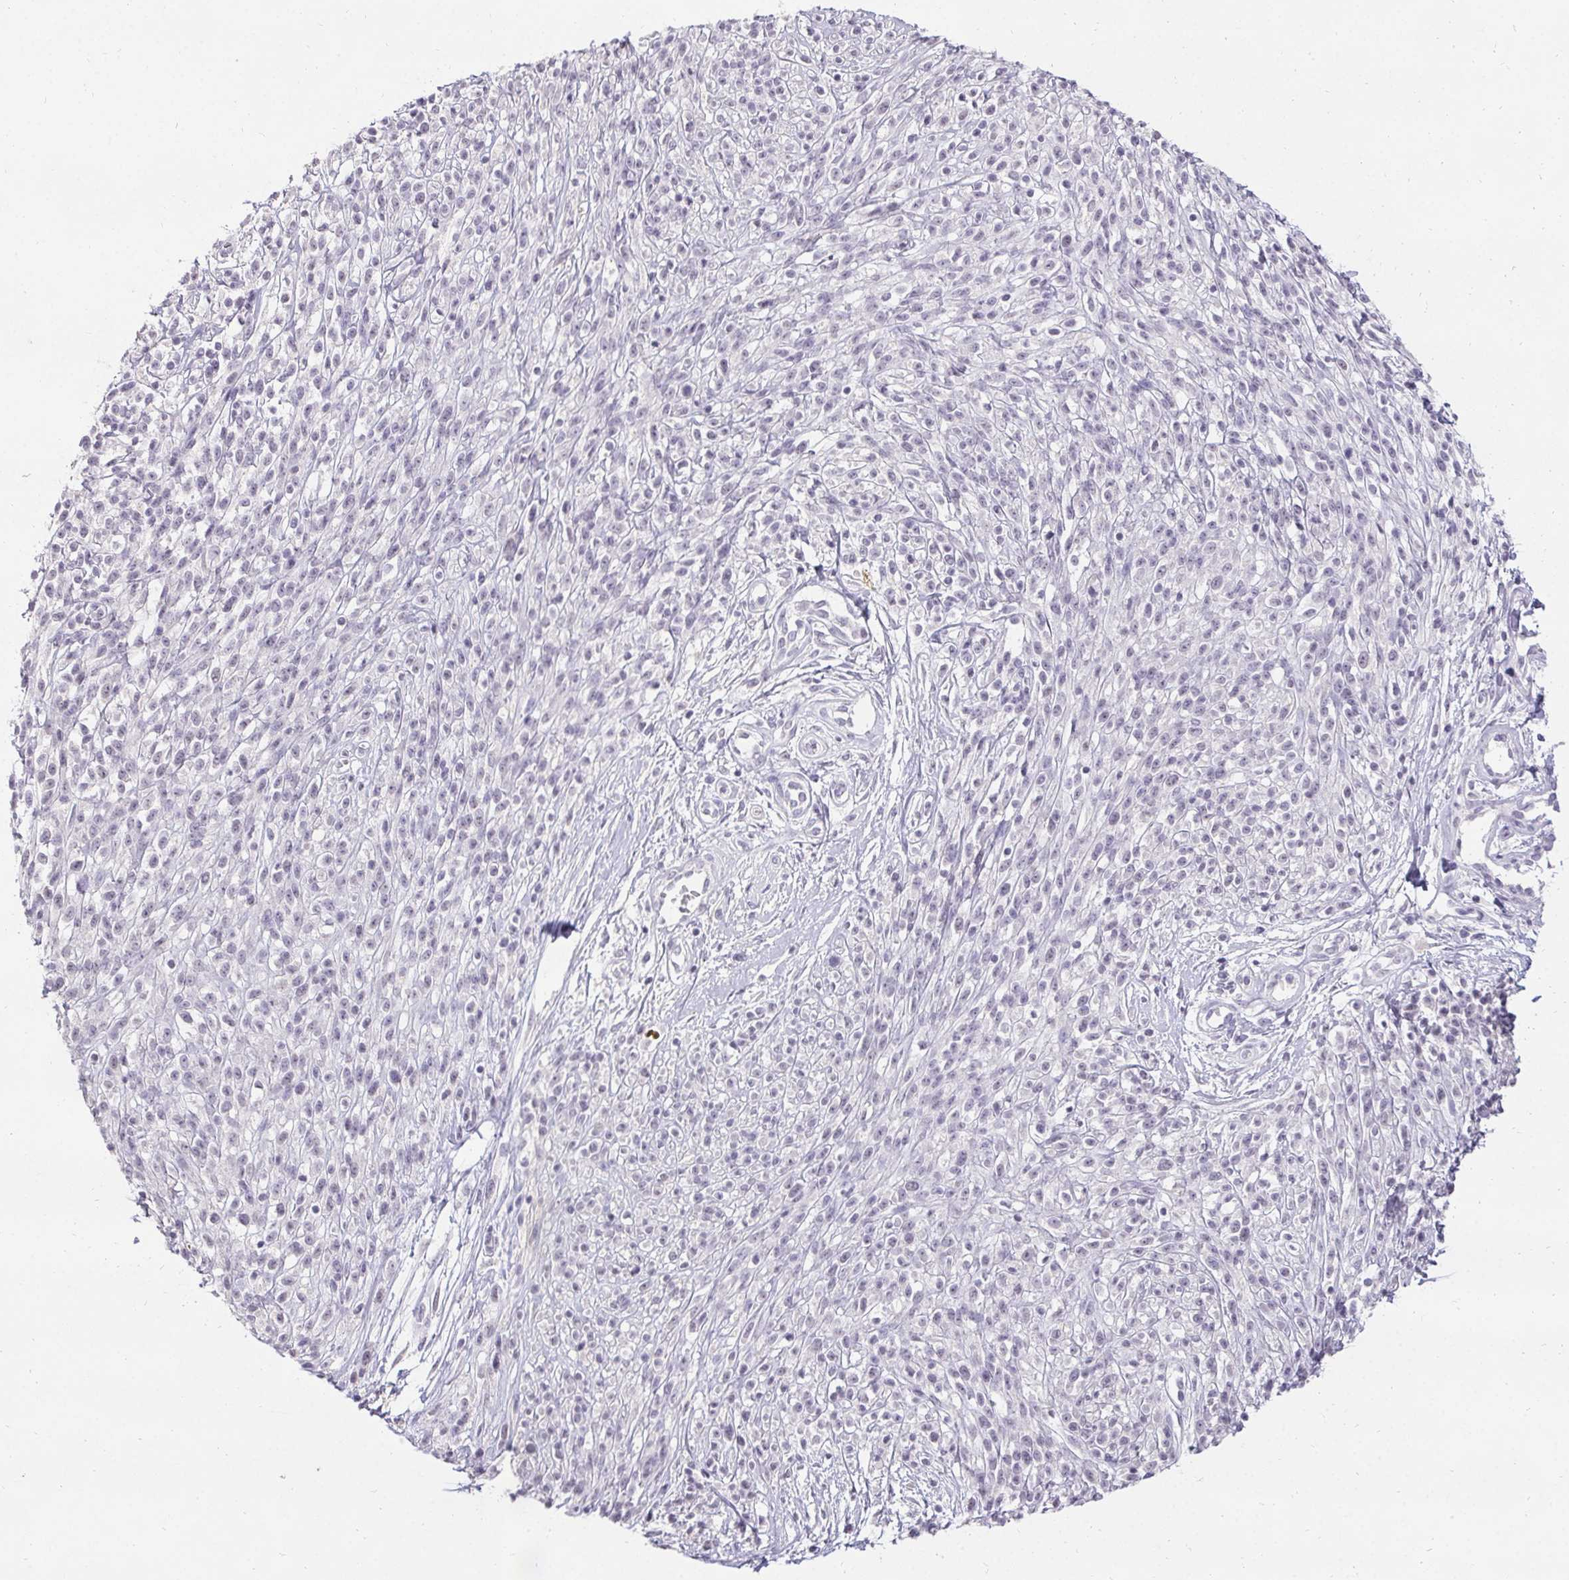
{"staining": {"intensity": "negative", "quantity": "none", "location": "none"}, "tissue": "melanoma", "cell_type": "Tumor cells", "image_type": "cancer", "snomed": [{"axis": "morphology", "description": "Malignant melanoma, NOS"}, {"axis": "topography", "description": "Skin"}, {"axis": "topography", "description": "Skin of trunk"}], "caption": "Tumor cells are negative for protein expression in human melanoma.", "gene": "PMEL", "patient": {"sex": "male", "age": 74}}